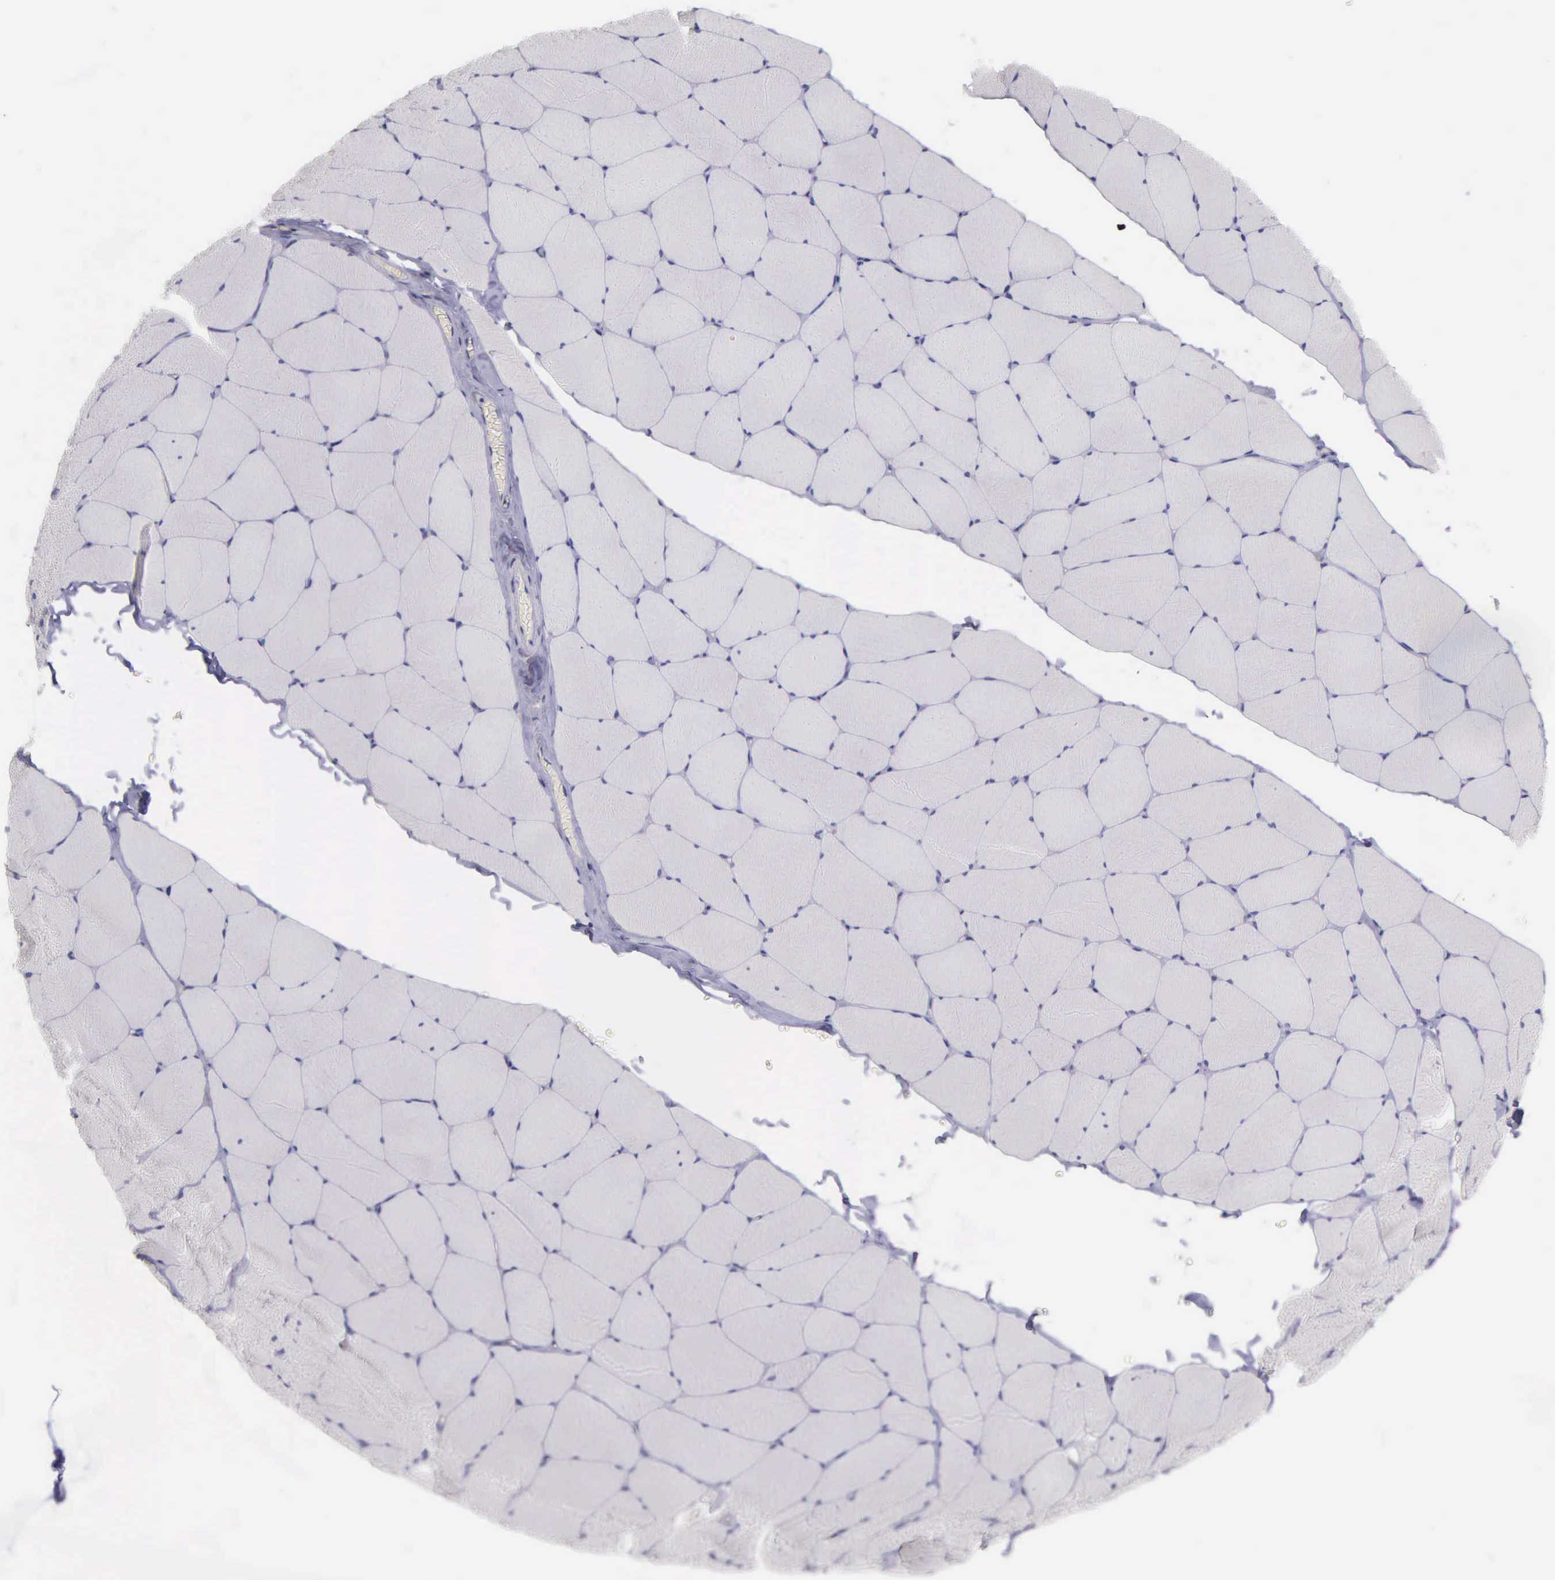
{"staining": {"intensity": "negative", "quantity": "none", "location": "none"}, "tissue": "skeletal muscle", "cell_type": "Myocytes", "image_type": "normal", "snomed": [{"axis": "morphology", "description": "Normal tissue, NOS"}, {"axis": "topography", "description": "Skeletal muscle"}, {"axis": "topography", "description": "Salivary gland"}], "caption": "Myocytes show no significant staining in benign skeletal muscle. The staining is performed using DAB brown chromogen with nuclei counter-stained in using hematoxylin.", "gene": "MICAL3", "patient": {"sex": "male", "age": 62}}